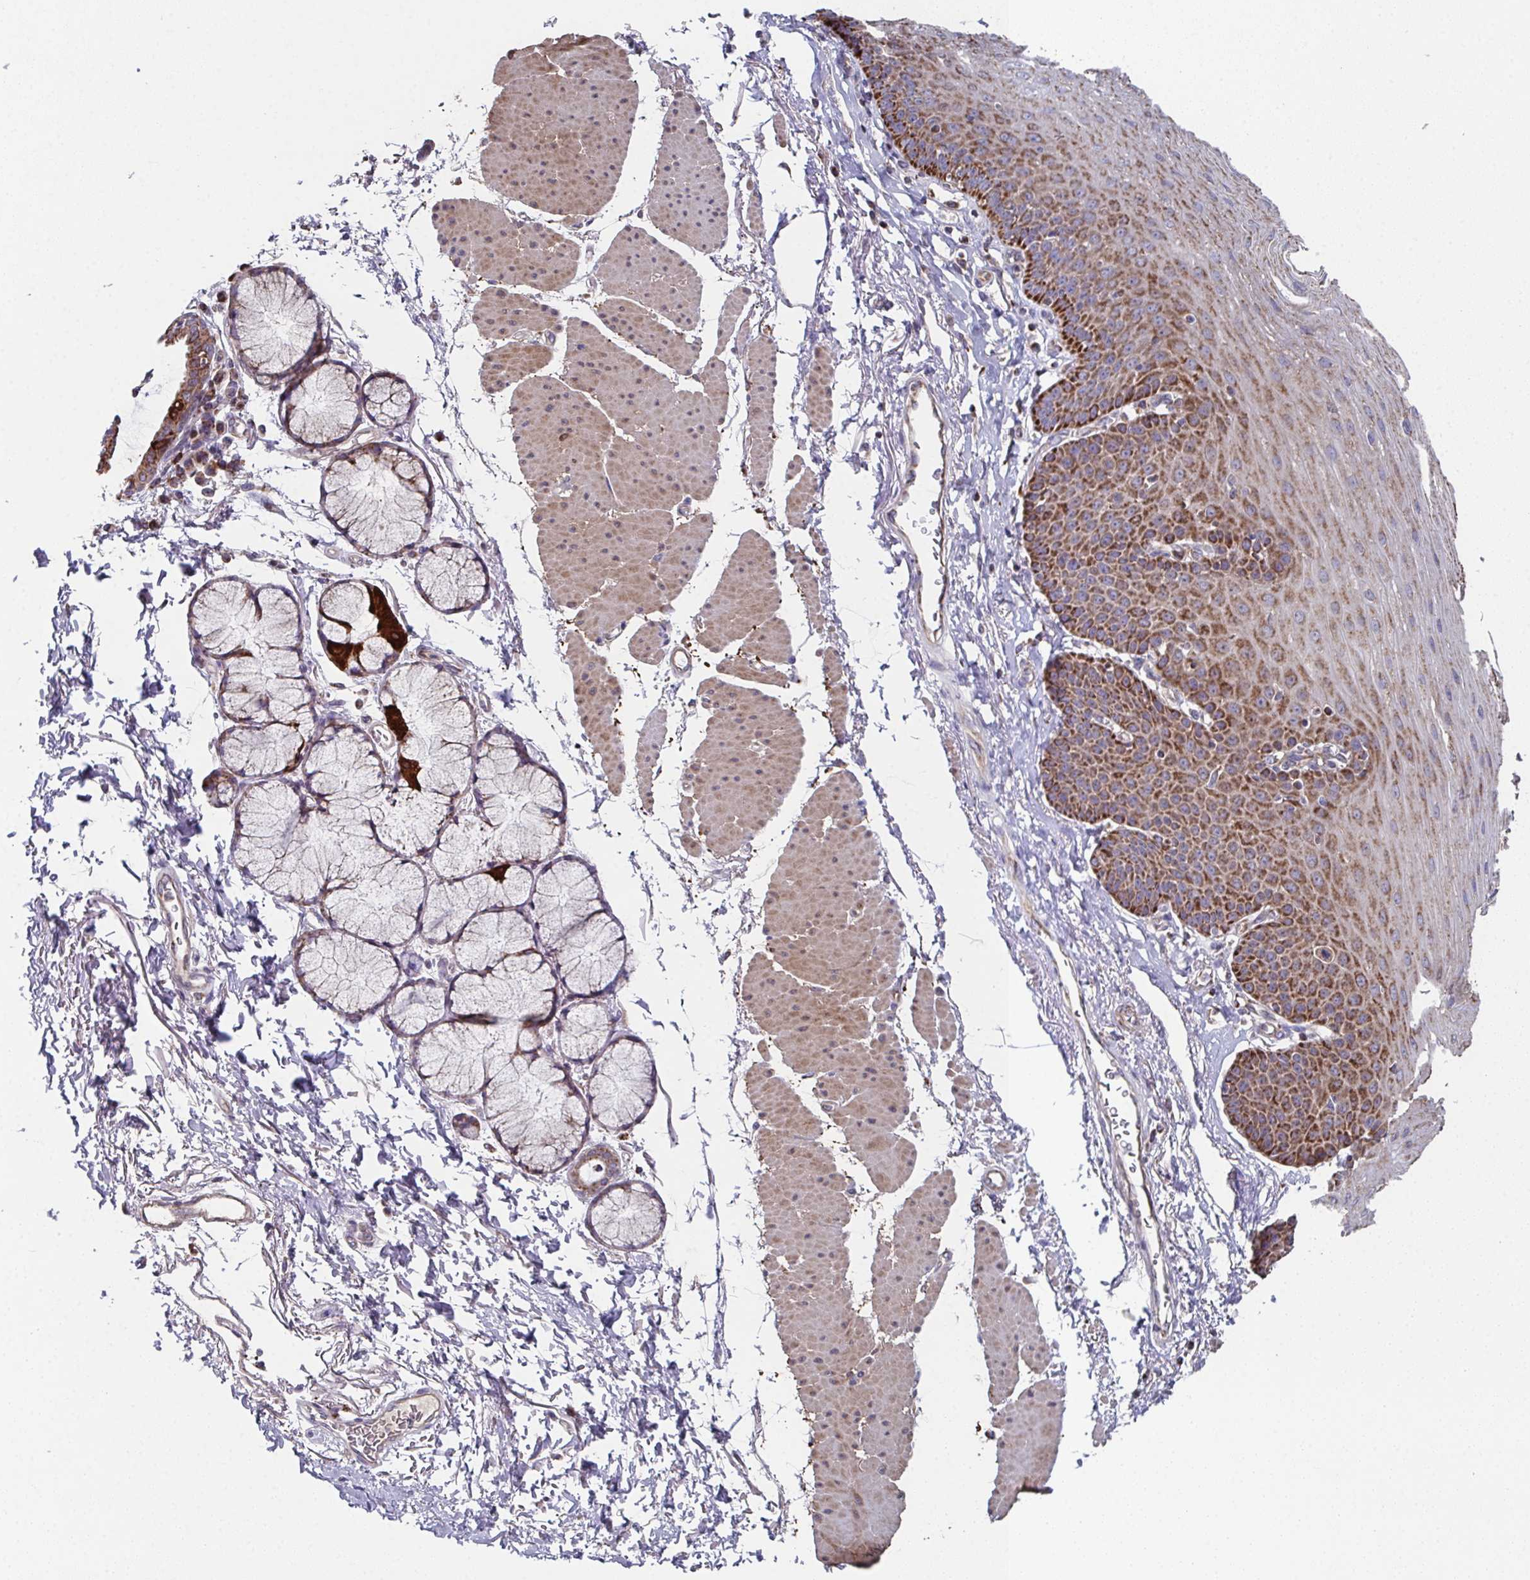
{"staining": {"intensity": "strong", "quantity": ">75%", "location": "cytoplasmic/membranous"}, "tissue": "esophagus", "cell_type": "Squamous epithelial cells", "image_type": "normal", "snomed": [{"axis": "morphology", "description": "Normal tissue, NOS"}, {"axis": "topography", "description": "Esophagus"}], "caption": "Strong cytoplasmic/membranous positivity is seen in approximately >75% of squamous epithelial cells in benign esophagus. The staining is performed using DAB brown chromogen to label protein expression. The nuclei are counter-stained blue using hematoxylin.", "gene": "MT", "patient": {"sex": "female", "age": 81}}